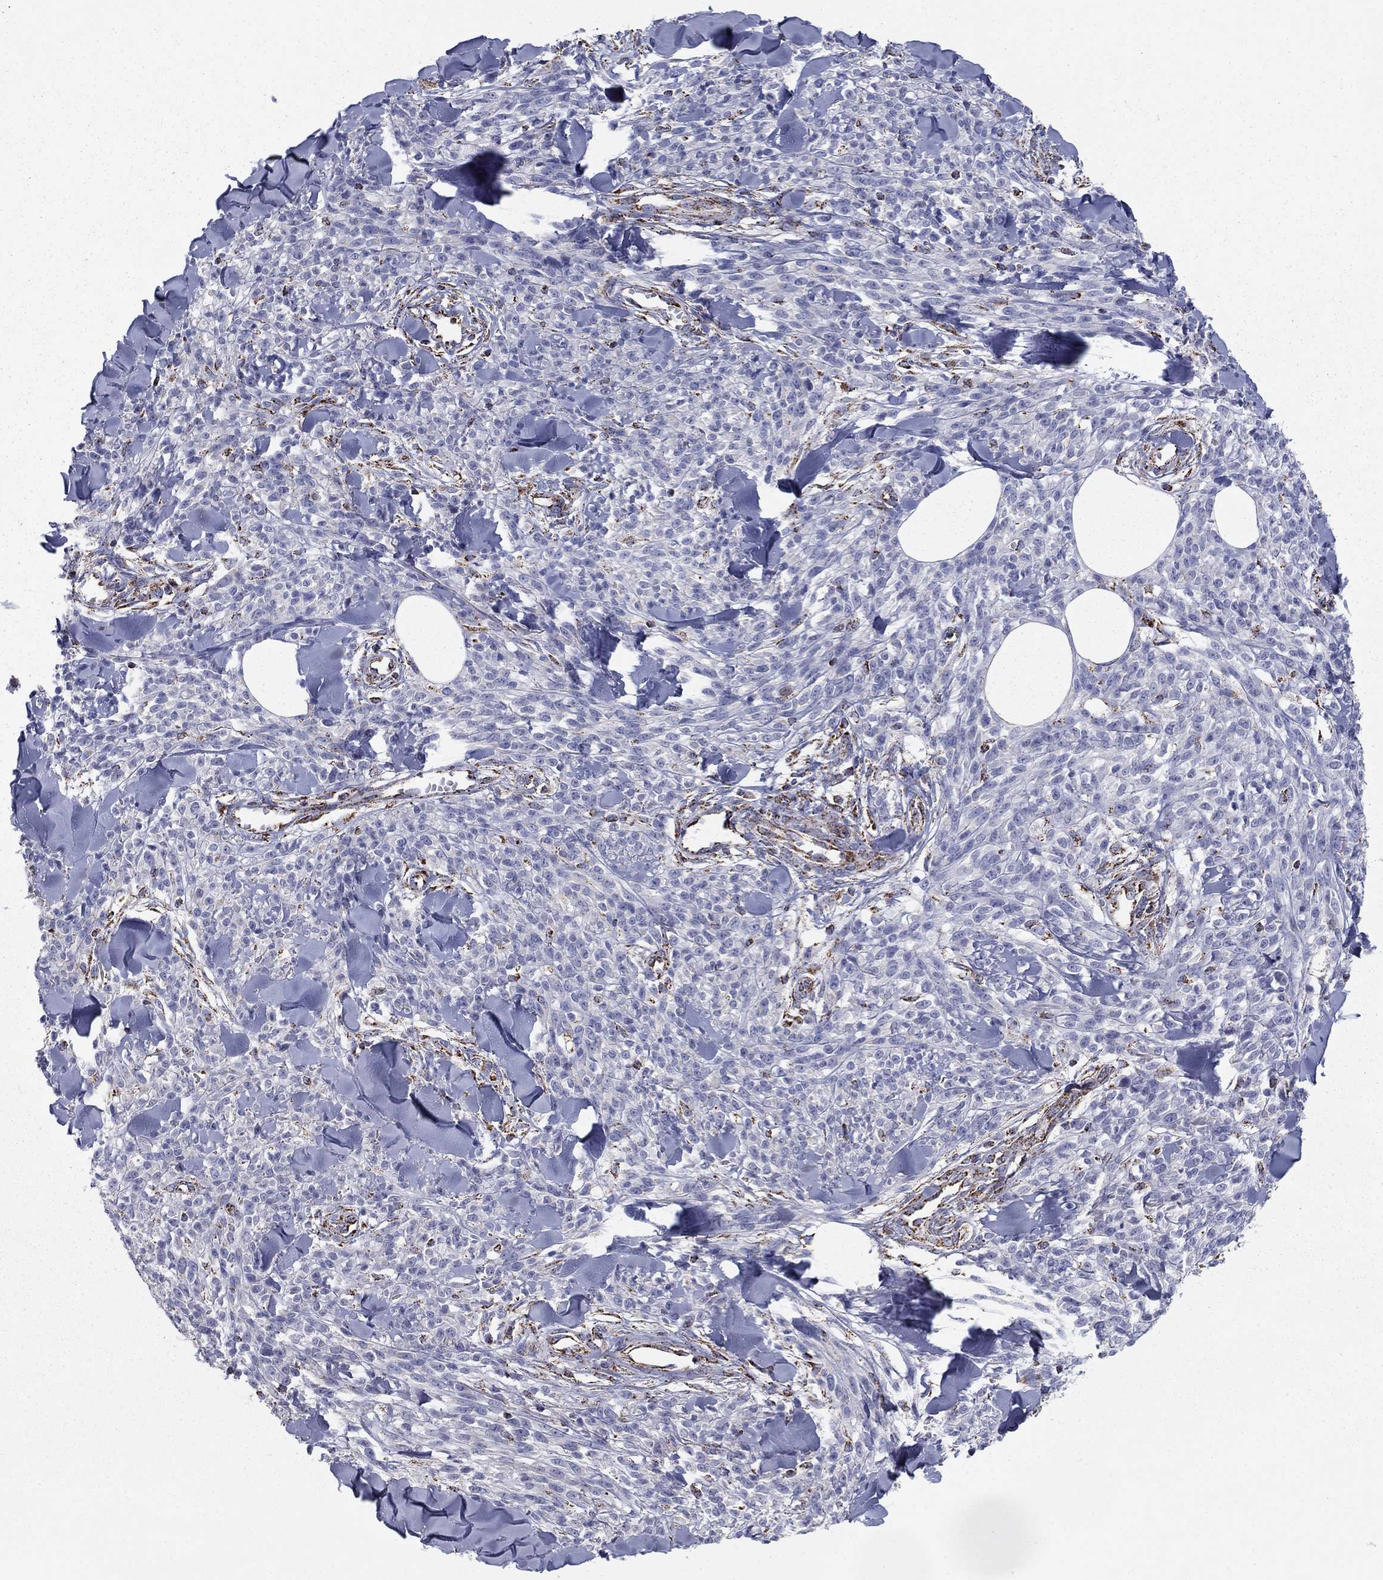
{"staining": {"intensity": "negative", "quantity": "none", "location": "none"}, "tissue": "melanoma", "cell_type": "Tumor cells", "image_type": "cancer", "snomed": [{"axis": "morphology", "description": "Malignant melanoma, NOS"}, {"axis": "topography", "description": "Skin"}, {"axis": "topography", "description": "Skin of trunk"}], "caption": "The IHC histopathology image has no significant positivity in tumor cells of melanoma tissue.", "gene": "NDUFV1", "patient": {"sex": "male", "age": 74}}